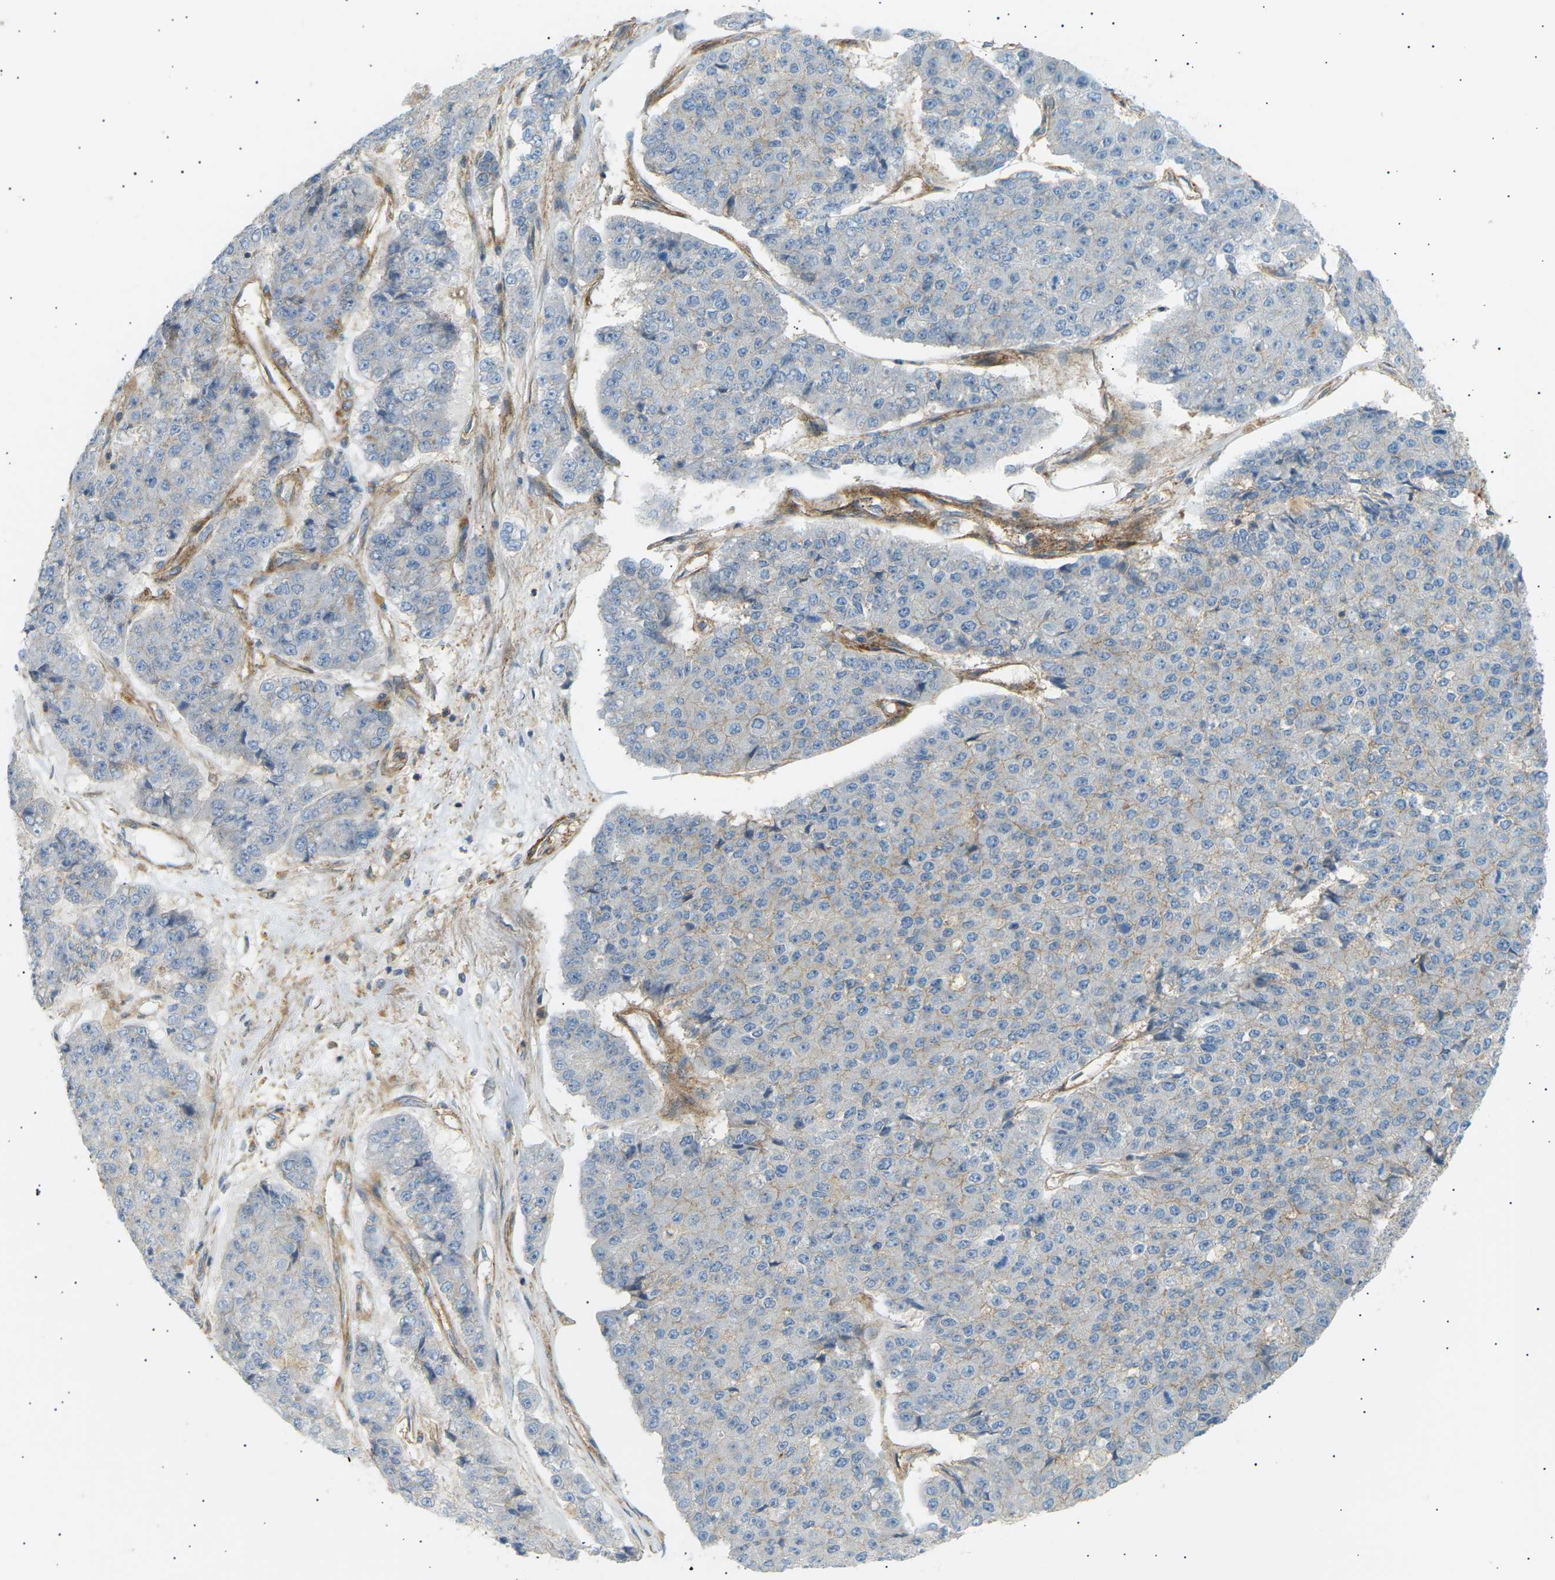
{"staining": {"intensity": "negative", "quantity": "none", "location": "none"}, "tissue": "pancreatic cancer", "cell_type": "Tumor cells", "image_type": "cancer", "snomed": [{"axis": "morphology", "description": "Adenocarcinoma, NOS"}, {"axis": "topography", "description": "Pancreas"}], "caption": "Pancreatic cancer stained for a protein using IHC shows no expression tumor cells.", "gene": "ATP2B4", "patient": {"sex": "male", "age": 50}}